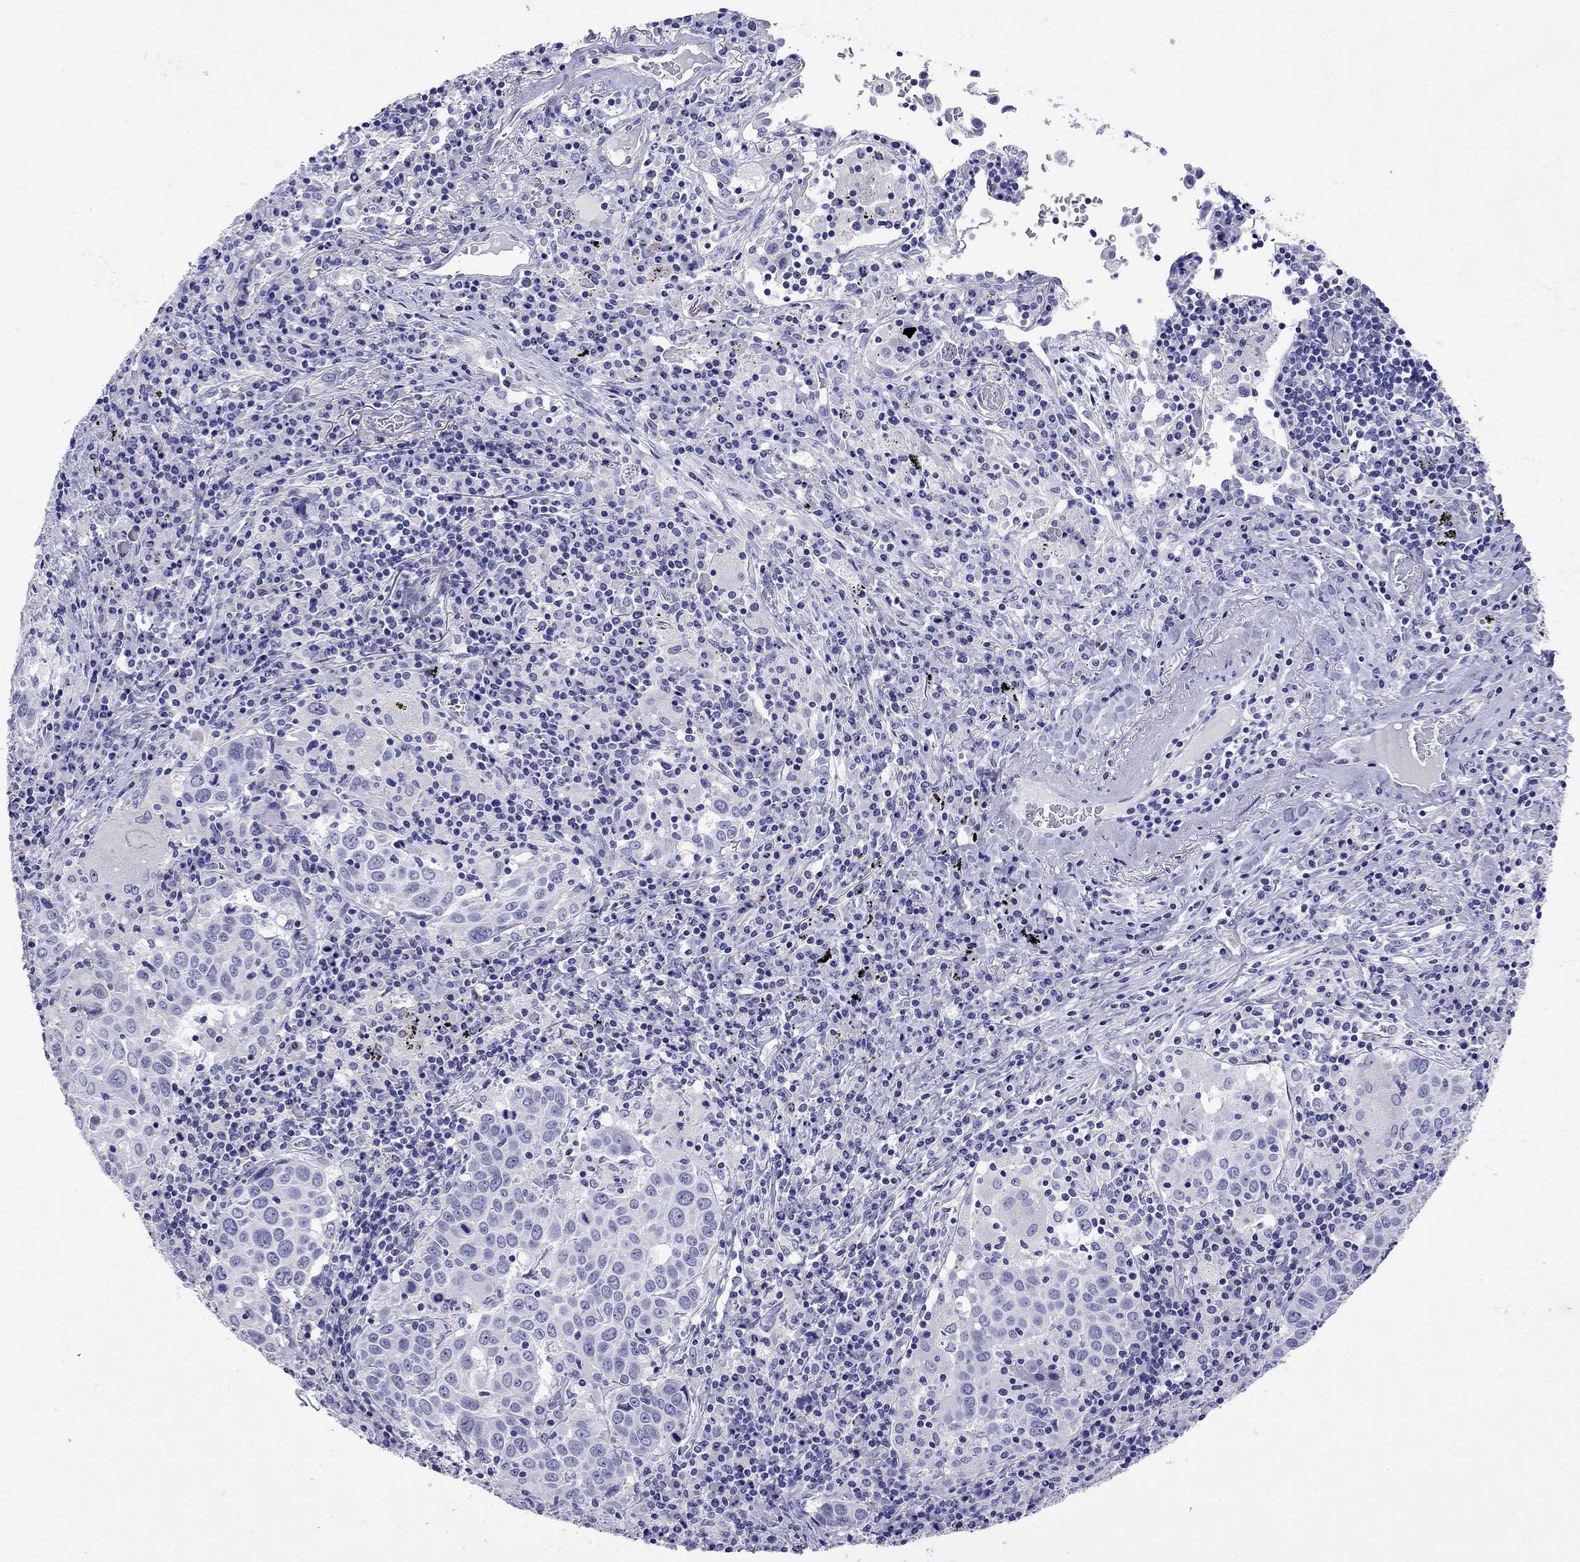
{"staining": {"intensity": "negative", "quantity": "none", "location": "none"}, "tissue": "lung cancer", "cell_type": "Tumor cells", "image_type": "cancer", "snomed": [{"axis": "morphology", "description": "Squamous cell carcinoma, NOS"}, {"axis": "topography", "description": "Lung"}], "caption": "Immunohistochemistry (IHC) image of human lung squamous cell carcinoma stained for a protein (brown), which reveals no positivity in tumor cells.", "gene": "KIAA2012", "patient": {"sex": "male", "age": 57}}